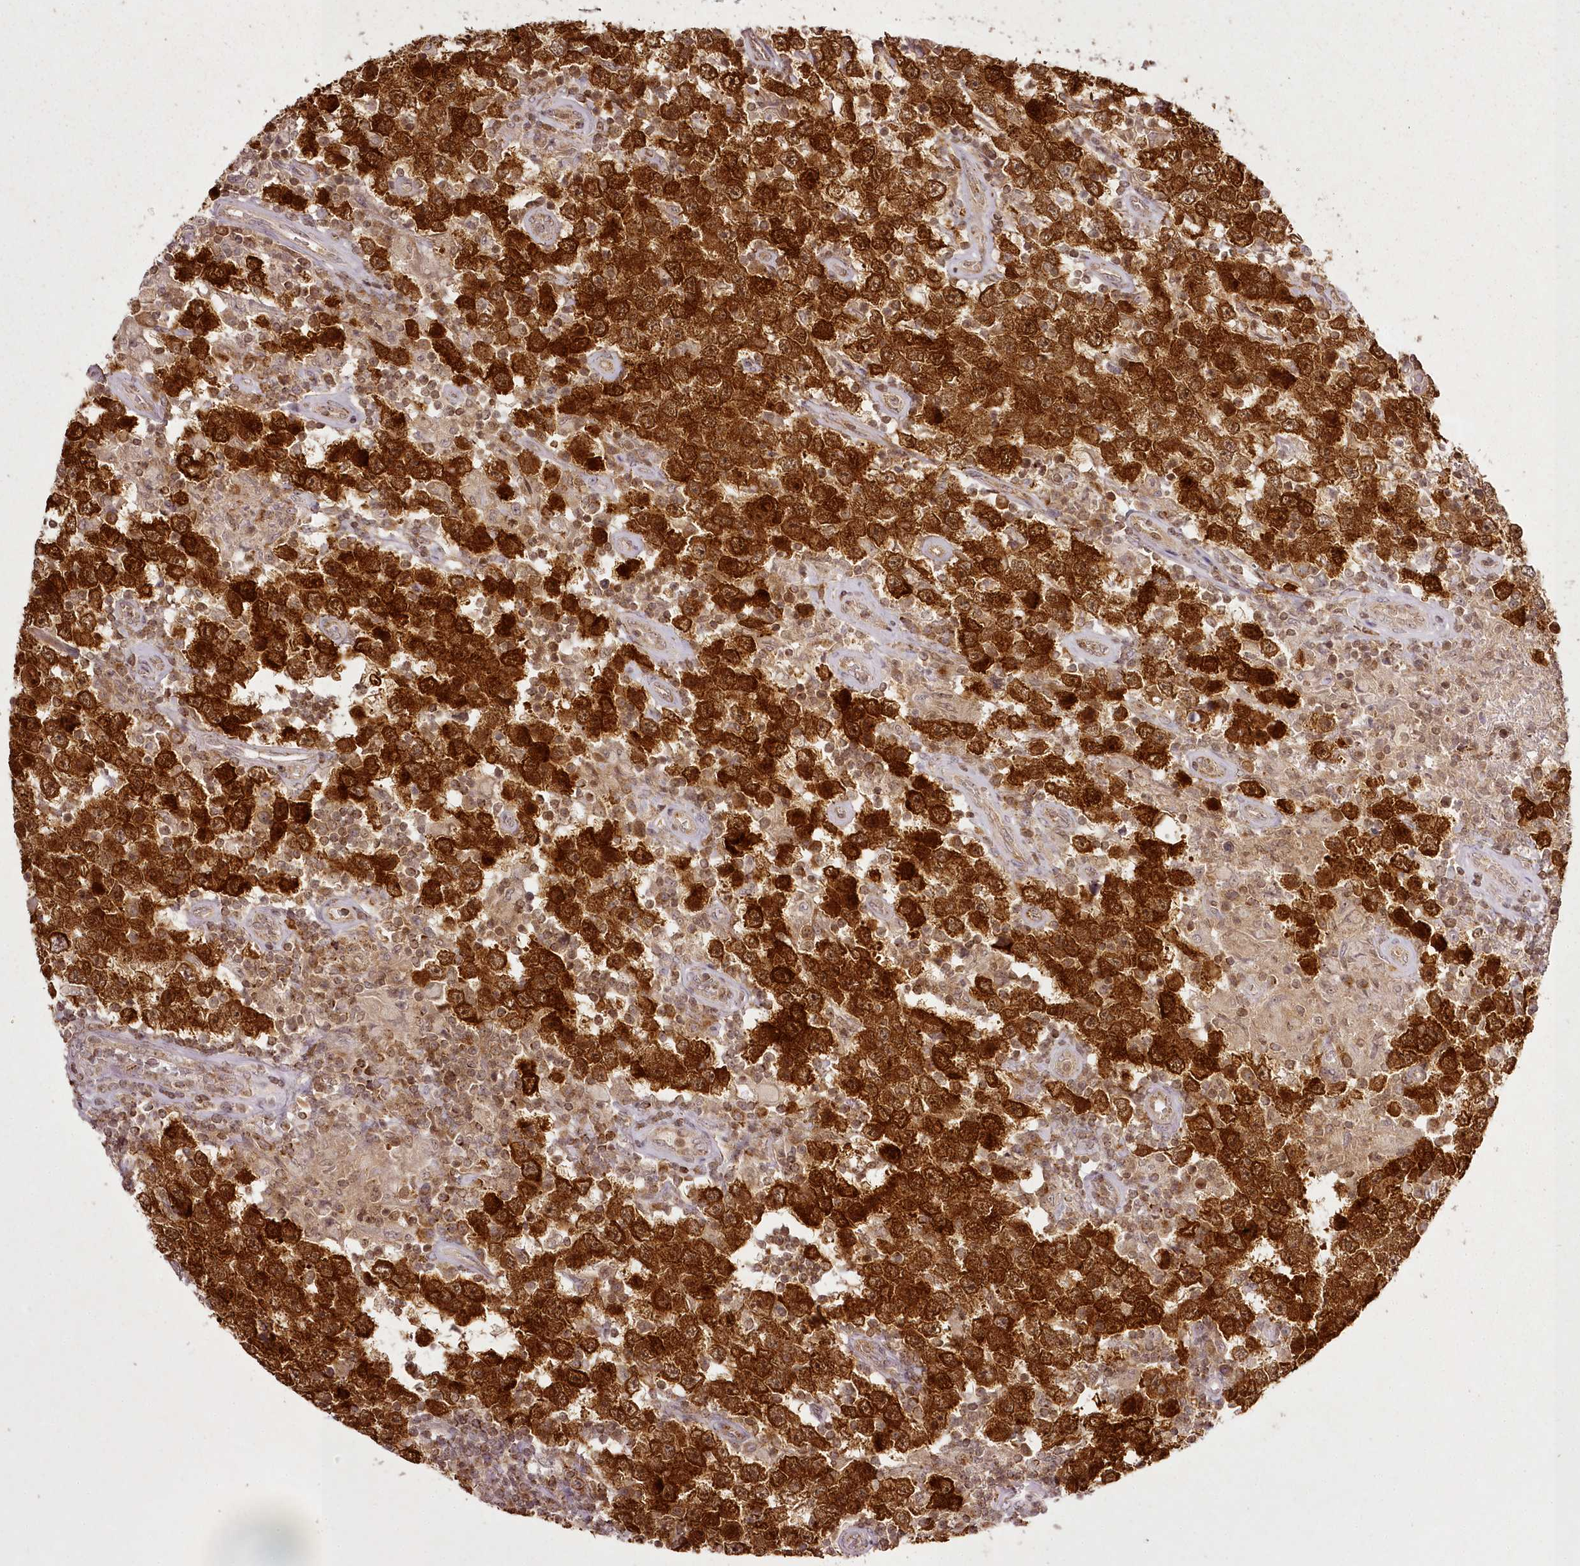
{"staining": {"intensity": "strong", "quantity": ">75%", "location": "cytoplasmic/membranous,nuclear"}, "tissue": "testis cancer", "cell_type": "Tumor cells", "image_type": "cancer", "snomed": [{"axis": "morphology", "description": "Normal tissue, NOS"}, {"axis": "morphology", "description": "Urothelial carcinoma, High grade"}, {"axis": "morphology", "description": "Seminoma, NOS"}, {"axis": "morphology", "description": "Carcinoma, Embryonal, NOS"}, {"axis": "topography", "description": "Urinary bladder"}, {"axis": "topography", "description": "Testis"}], "caption": "Protein staining exhibits strong cytoplasmic/membranous and nuclear expression in about >75% of tumor cells in testis seminoma. (DAB IHC with brightfield microscopy, high magnification).", "gene": "CHCHD2", "patient": {"sex": "male", "age": 41}}